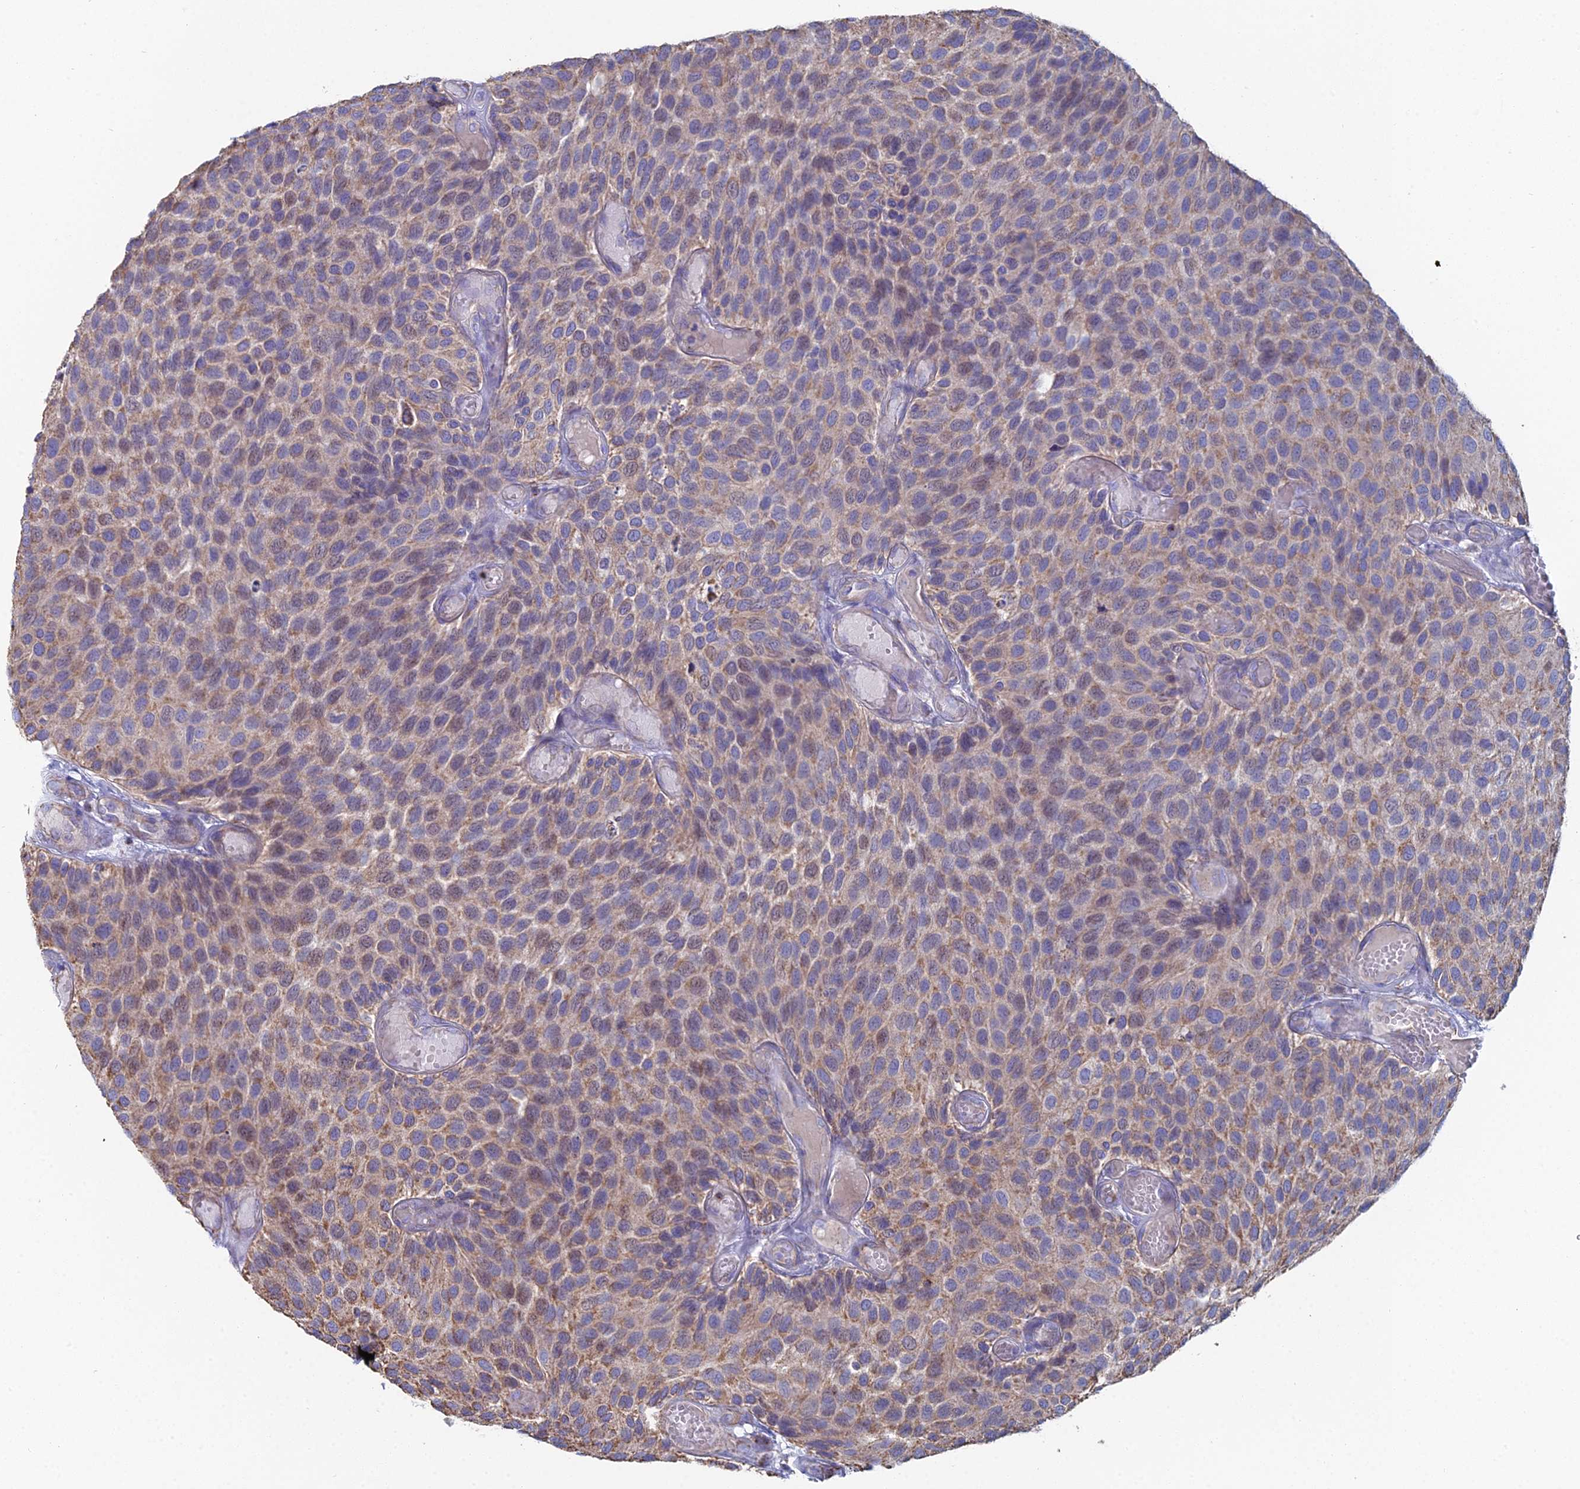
{"staining": {"intensity": "weak", "quantity": "25%-75%", "location": "cytoplasmic/membranous,nuclear"}, "tissue": "urothelial cancer", "cell_type": "Tumor cells", "image_type": "cancer", "snomed": [{"axis": "morphology", "description": "Urothelial carcinoma, Low grade"}, {"axis": "topography", "description": "Urinary bladder"}], "caption": "Tumor cells show low levels of weak cytoplasmic/membranous and nuclear positivity in about 25%-75% of cells in urothelial cancer.", "gene": "SPOCK2", "patient": {"sex": "male", "age": 89}}